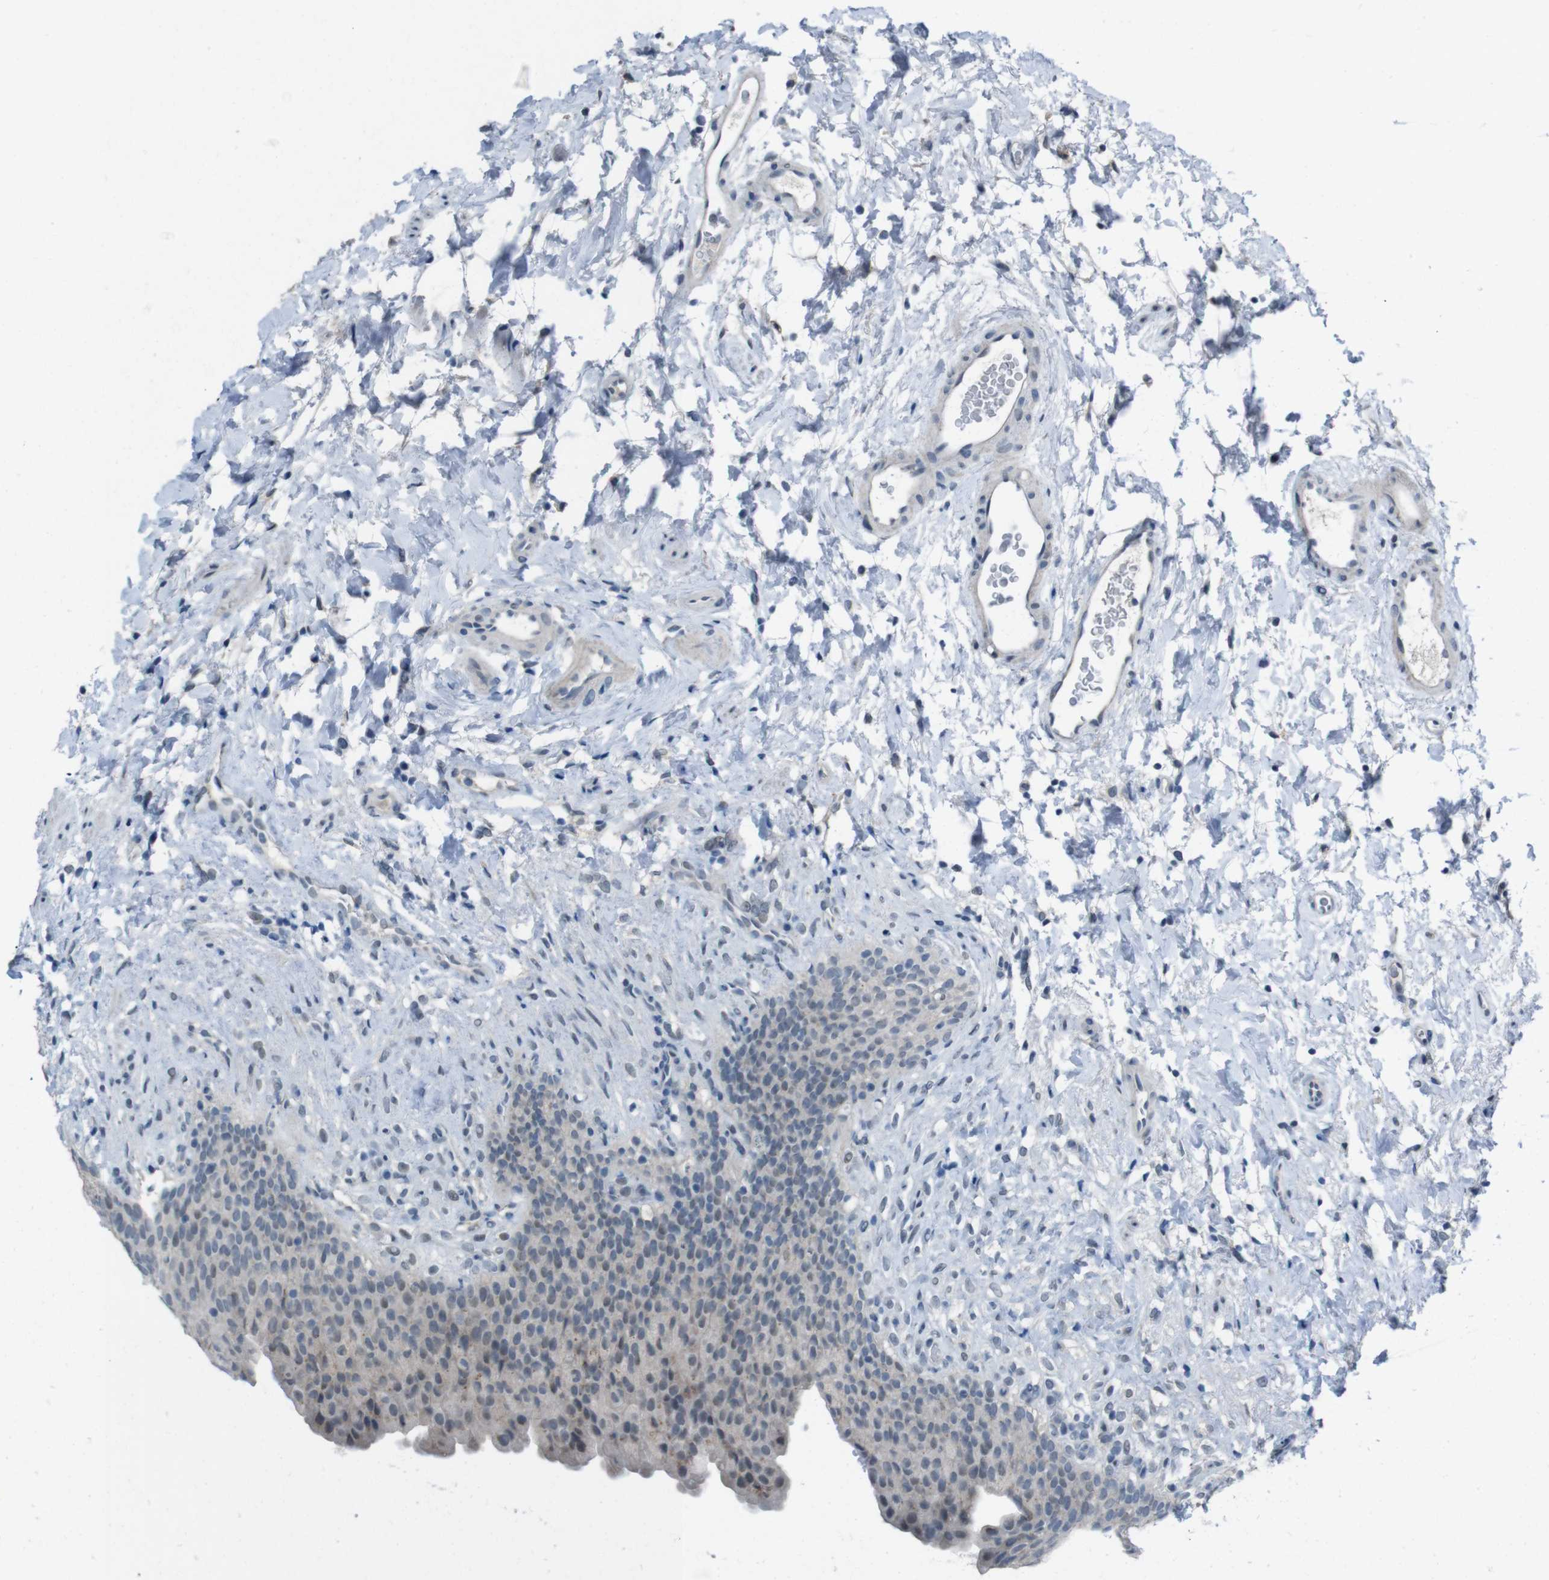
{"staining": {"intensity": "weak", "quantity": "<25%", "location": "cytoplasmic/membranous"}, "tissue": "urinary bladder", "cell_type": "Urothelial cells", "image_type": "normal", "snomed": [{"axis": "morphology", "description": "Normal tissue, NOS"}, {"axis": "topography", "description": "Urinary bladder"}], "caption": "This is an IHC photomicrograph of benign human urinary bladder. There is no staining in urothelial cells.", "gene": "CDHR2", "patient": {"sex": "female", "age": 79}}